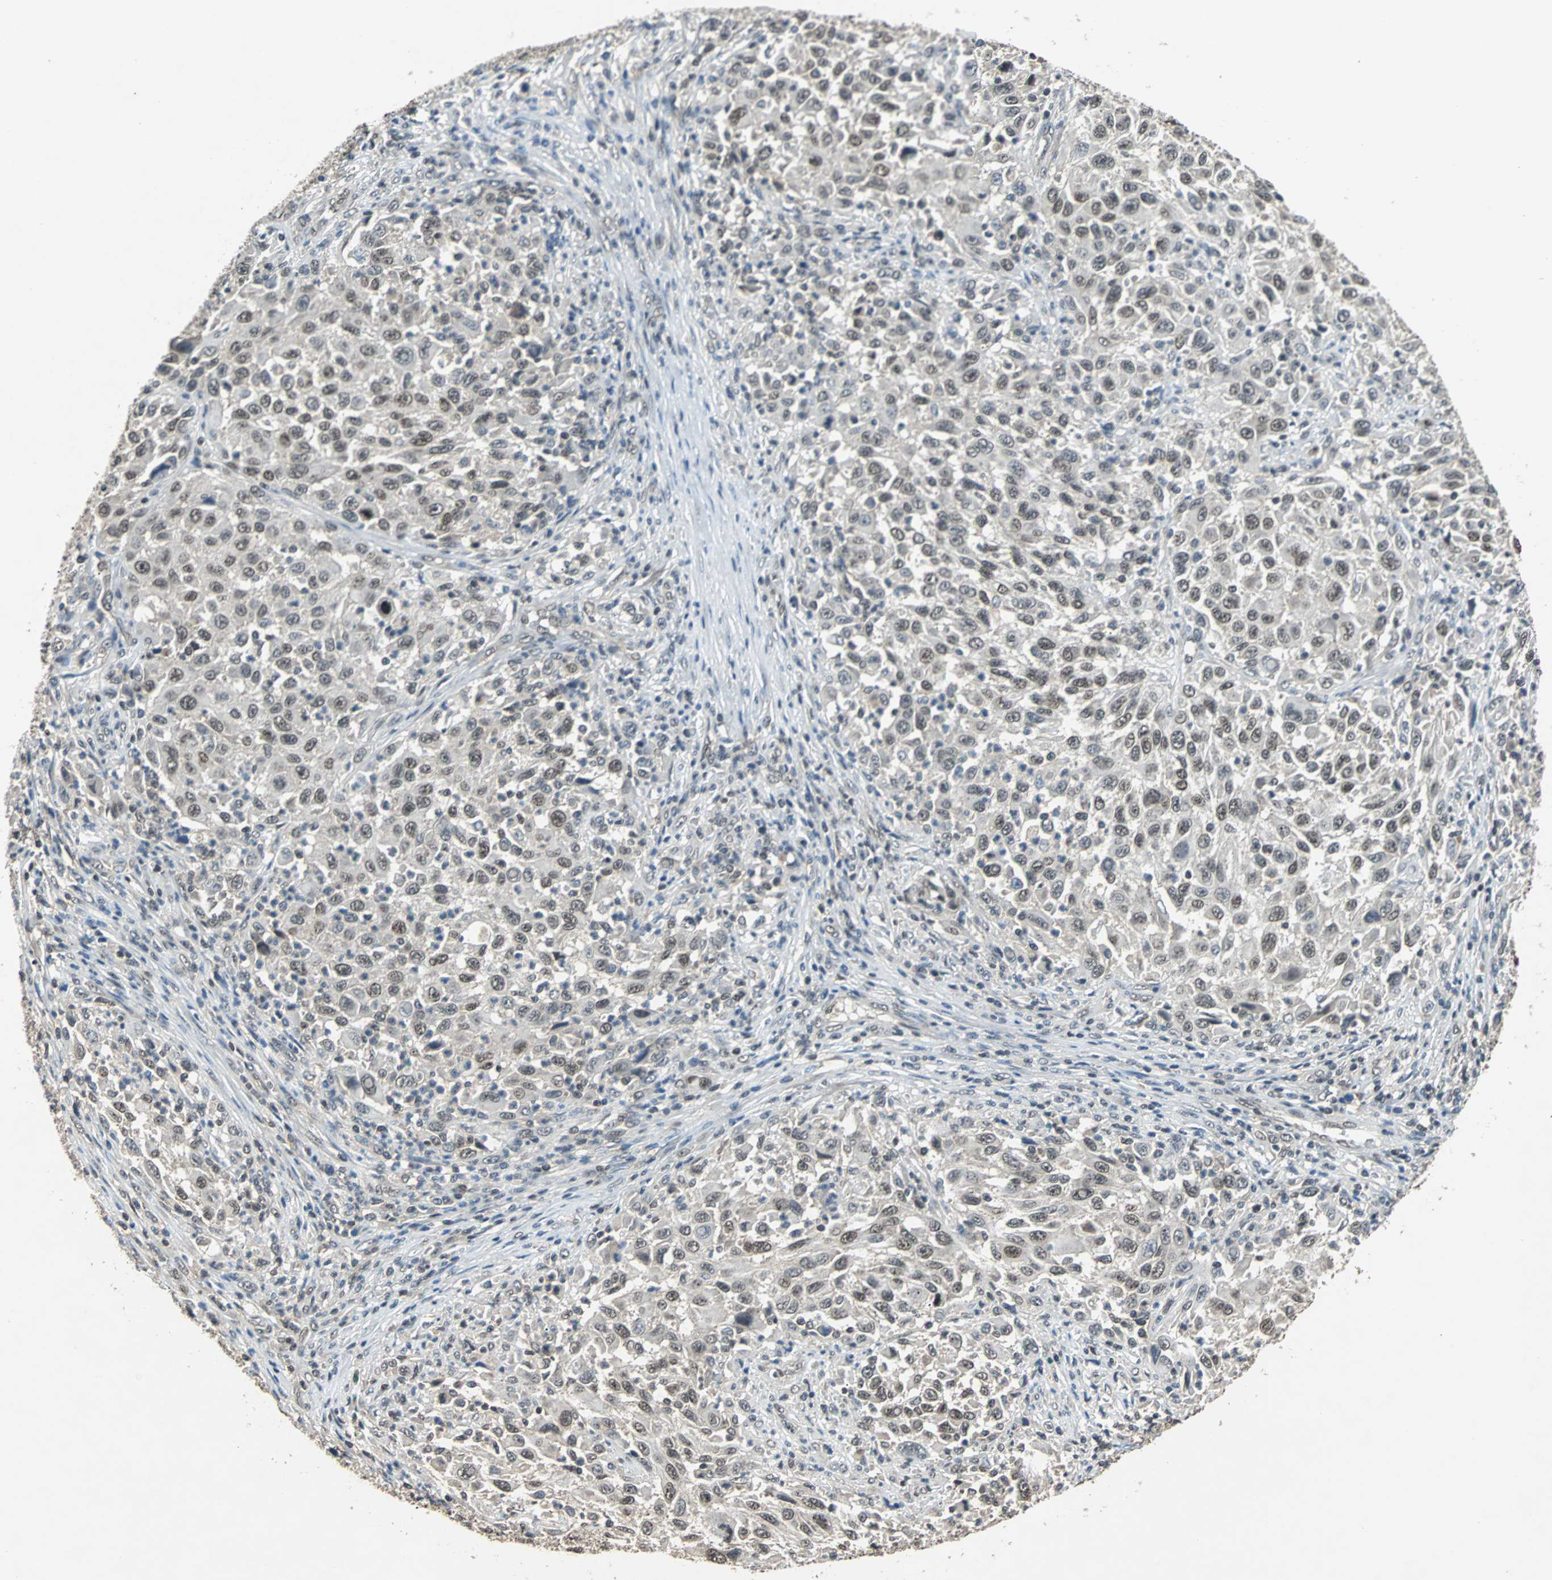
{"staining": {"intensity": "weak", "quantity": "25%-75%", "location": "nuclear"}, "tissue": "melanoma", "cell_type": "Tumor cells", "image_type": "cancer", "snomed": [{"axis": "morphology", "description": "Malignant melanoma, Metastatic site"}, {"axis": "topography", "description": "Lymph node"}], "caption": "Protein staining of melanoma tissue exhibits weak nuclear staining in approximately 25%-75% of tumor cells. (DAB (3,3'-diaminobenzidine) IHC with brightfield microscopy, high magnification).", "gene": "PHC1", "patient": {"sex": "male", "age": 61}}